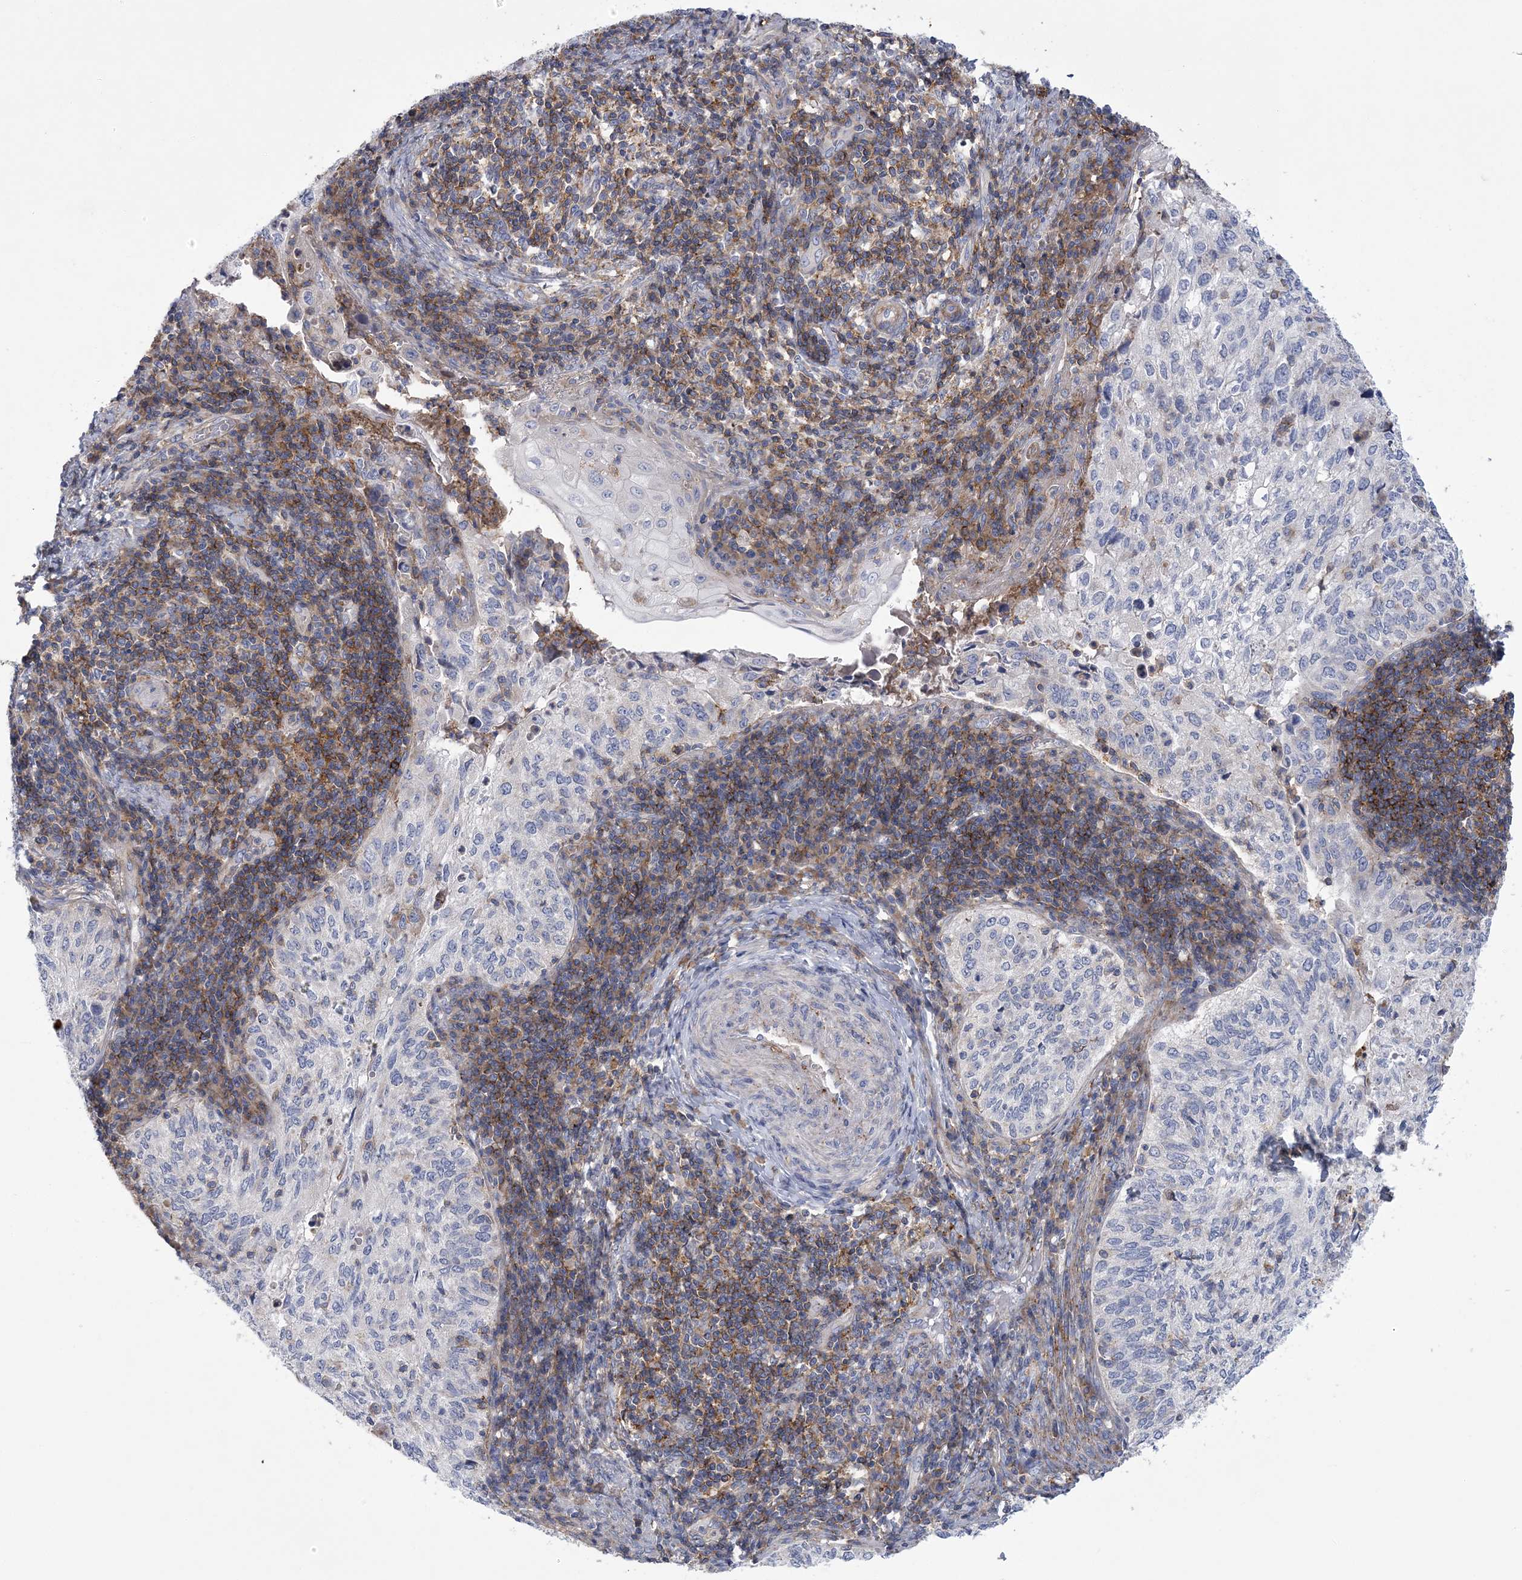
{"staining": {"intensity": "negative", "quantity": "none", "location": "none"}, "tissue": "cervical cancer", "cell_type": "Tumor cells", "image_type": "cancer", "snomed": [{"axis": "morphology", "description": "Squamous cell carcinoma, NOS"}, {"axis": "topography", "description": "Cervix"}], "caption": "Tumor cells show no significant protein expression in cervical cancer.", "gene": "ARSJ", "patient": {"sex": "female", "age": 30}}